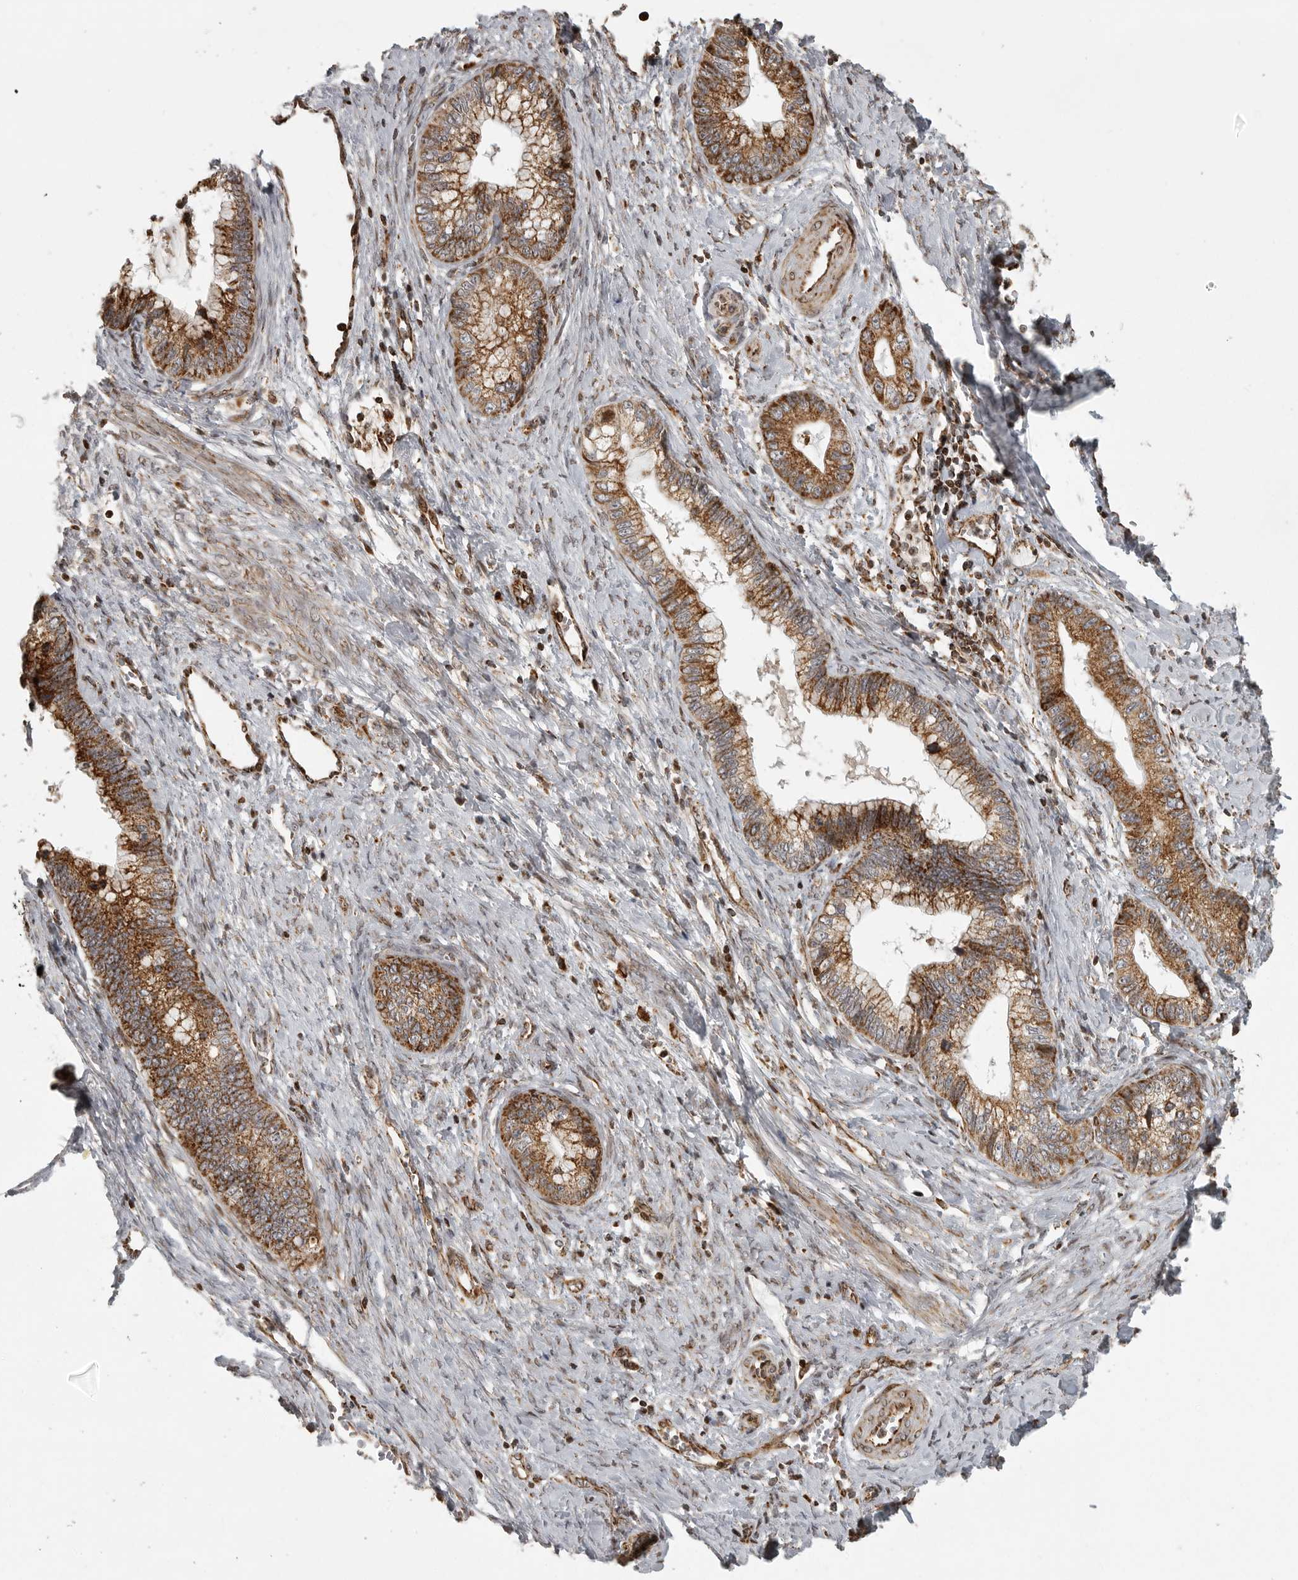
{"staining": {"intensity": "strong", "quantity": ">75%", "location": "cytoplasmic/membranous"}, "tissue": "cervical cancer", "cell_type": "Tumor cells", "image_type": "cancer", "snomed": [{"axis": "morphology", "description": "Adenocarcinoma, NOS"}, {"axis": "topography", "description": "Cervix"}], "caption": "Immunohistochemical staining of cervical adenocarcinoma displays high levels of strong cytoplasmic/membranous protein expression in about >75% of tumor cells.", "gene": "NARS2", "patient": {"sex": "female", "age": 44}}